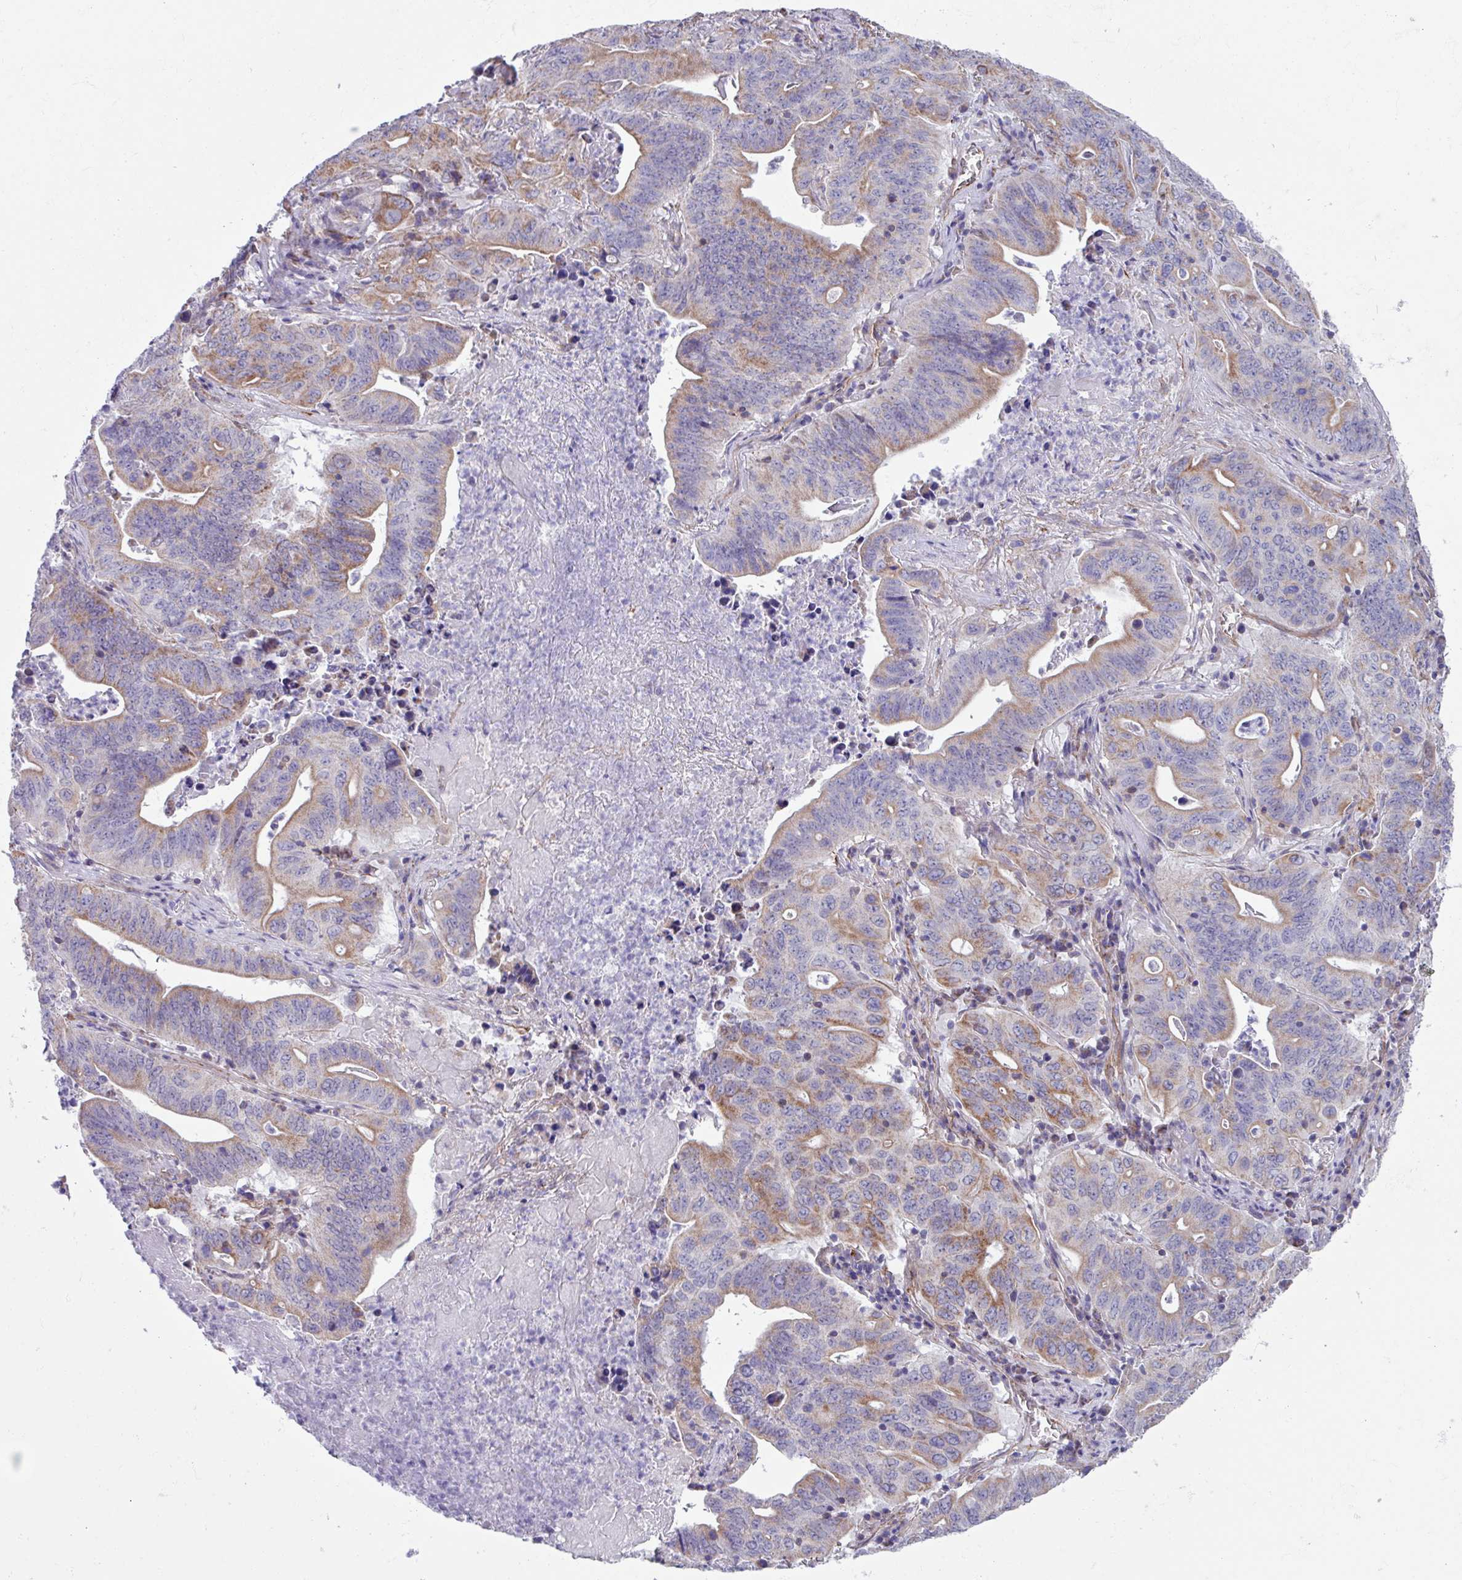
{"staining": {"intensity": "moderate", "quantity": "25%-75%", "location": "cytoplasmic/membranous"}, "tissue": "lung cancer", "cell_type": "Tumor cells", "image_type": "cancer", "snomed": [{"axis": "morphology", "description": "Adenocarcinoma, NOS"}, {"axis": "topography", "description": "Lung"}], "caption": "The micrograph shows immunohistochemical staining of adenocarcinoma (lung). There is moderate cytoplasmic/membranous staining is seen in about 25%-75% of tumor cells. The staining is performed using DAB (3,3'-diaminobenzidine) brown chromogen to label protein expression. The nuclei are counter-stained blue using hematoxylin.", "gene": "OTULIN", "patient": {"sex": "female", "age": 60}}